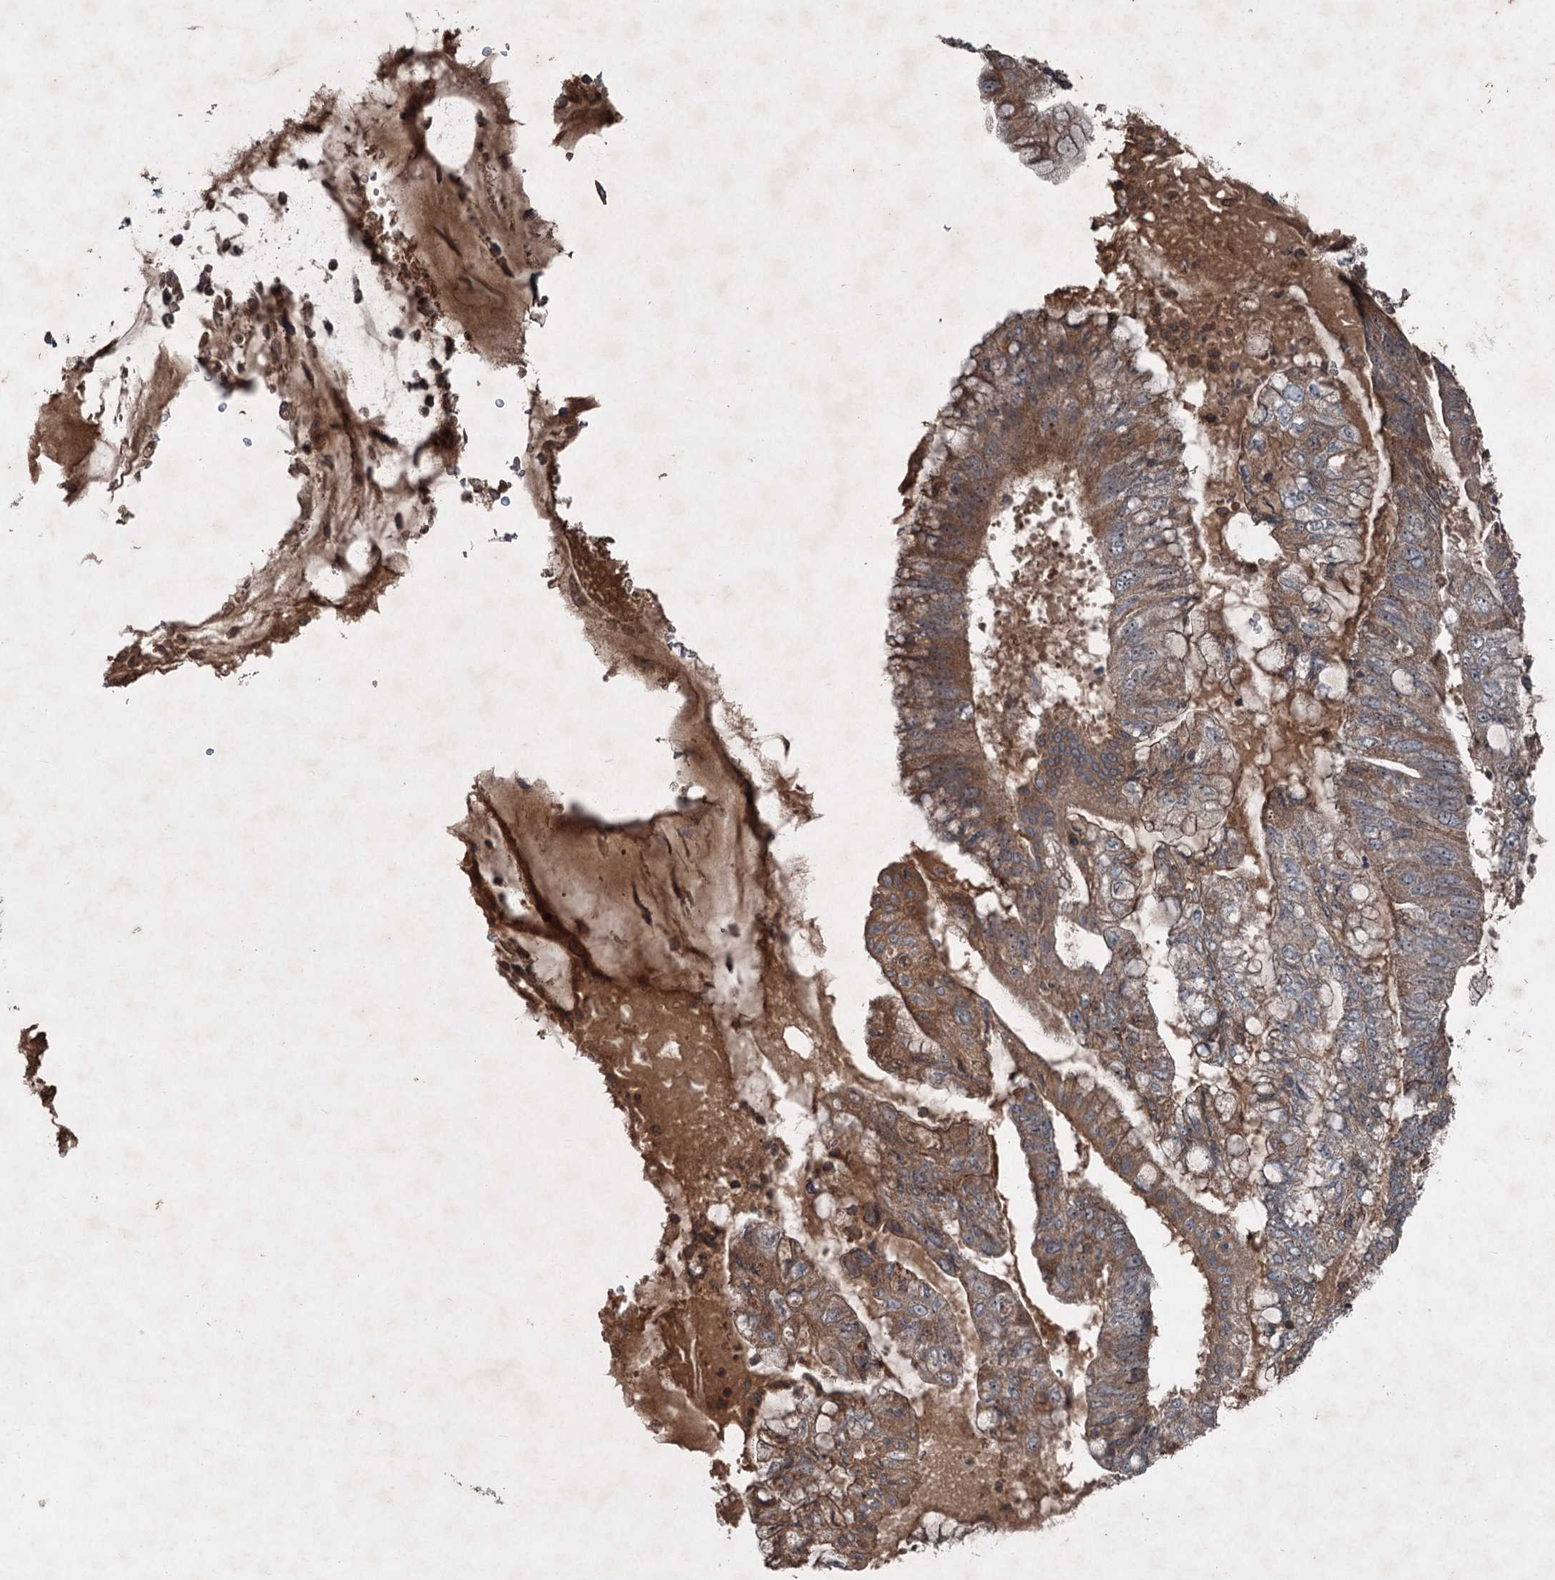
{"staining": {"intensity": "moderate", "quantity": ">75%", "location": "cytoplasmic/membranous"}, "tissue": "pancreatic cancer", "cell_type": "Tumor cells", "image_type": "cancer", "snomed": [{"axis": "morphology", "description": "Adenocarcinoma, NOS"}, {"axis": "topography", "description": "Pancreas"}], "caption": "Immunohistochemical staining of pancreatic cancer (adenocarcinoma) shows medium levels of moderate cytoplasmic/membranous protein expression in about >75% of tumor cells. (Stains: DAB (3,3'-diaminobenzidine) in brown, nuclei in blue, Microscopy: brightfield microscopy at high magnification).", "gene": "ALAS1", "patient": {"sex": "female", "age": 73}}